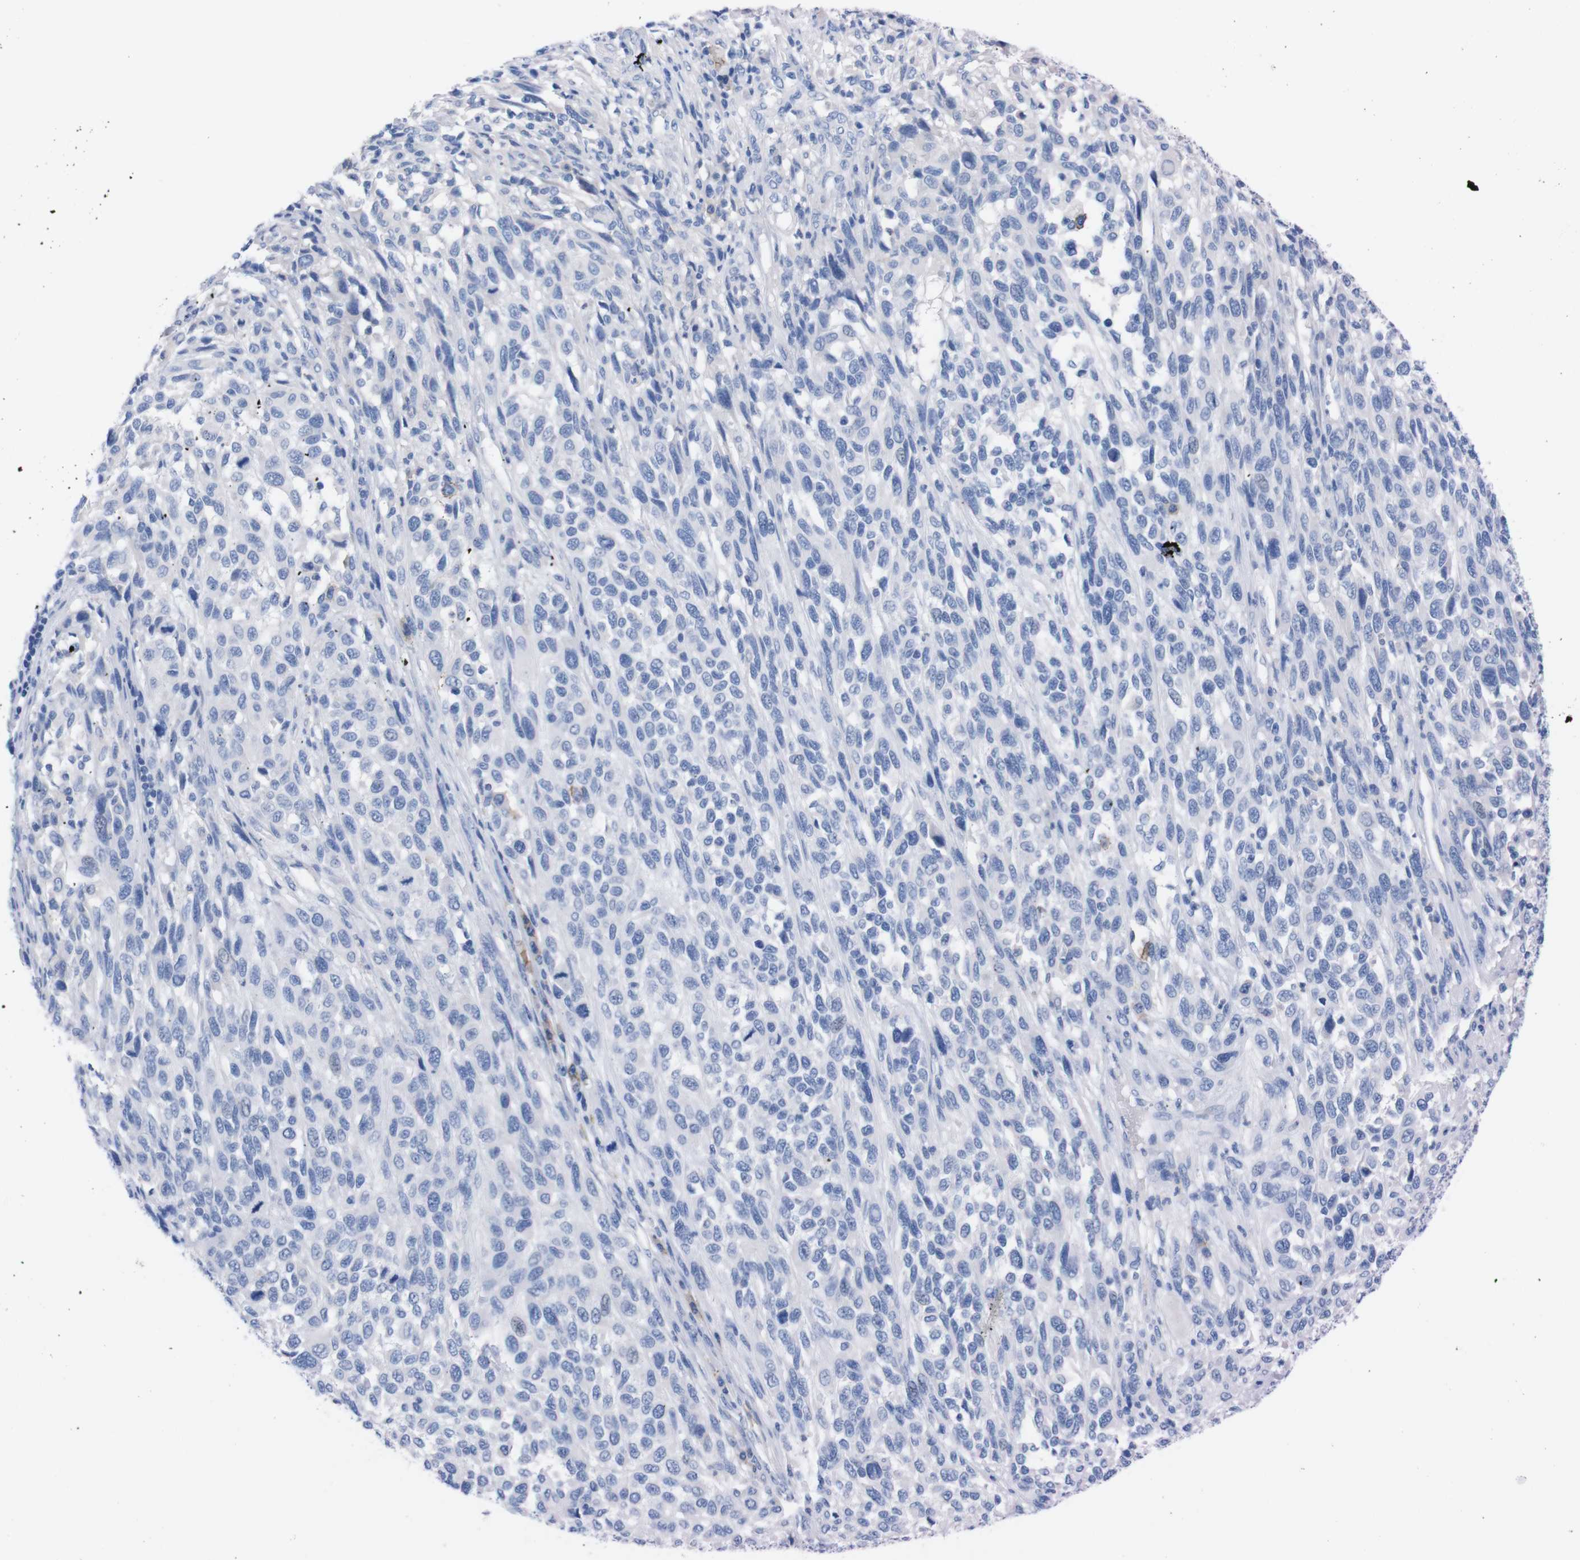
{"staining": {"intensity": "negative", "quantity": "none", "location": "none"}, "tissue": "melanoma", "cell_type": "Tumor cells", "image_type": "cancer", "snomed": [{"axis": "morphology", "description": "Malignant melanoma, Metastatic site"}, {"axis": "topography", "description": "Lymph node"}], "caption": "IHC photomicrograph of neoplastic tissue: human malignant melanoma (metastatic site) stained with DAB (3,3'-diaminobenzidine) exhibits no significant protein expression in tumor cells.", "gene": "TMEM243", "patient": {"sex": "male", "age": 61}}